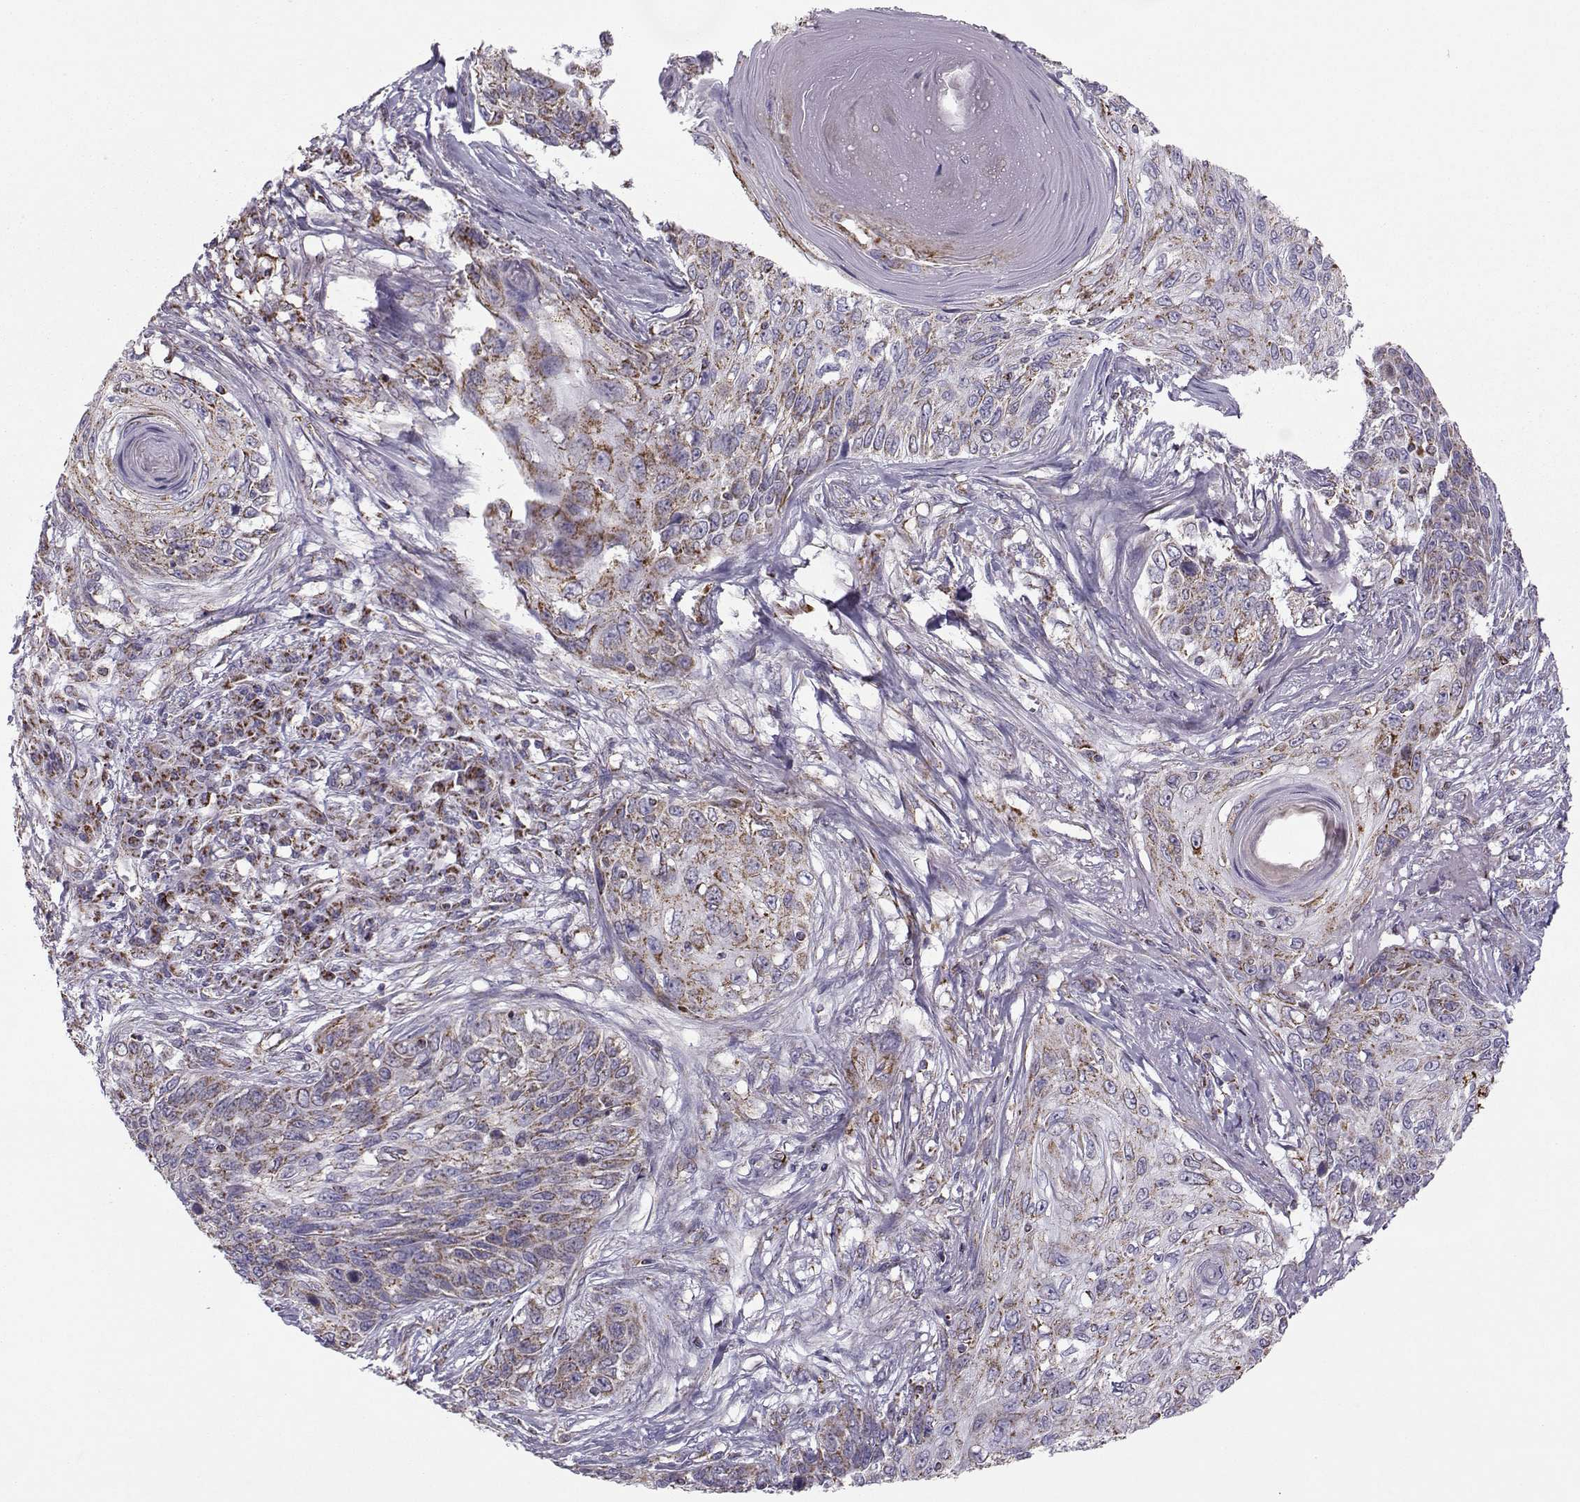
{"staining": {"intensity": "strong", "quantity": ">75%", "location": "cytoplasmic/membranous"}, "tissue": "skin cancer", "cell_type": "Tumor cells", "image_type": "cancer", "snomed": [{"axis": "morphology", "description": "Squamous cell carcinoma, NOS"}, {"axis": "topography", "description": "Skin"}], "caption": "The immunohistochemical stain shows strong cytoplasmic/membranous positivity in tumor cells of skin squamous cell carcinoma tissue.", "gene": "NECAB3", "patient": {"sex": "male", "age": 92}}